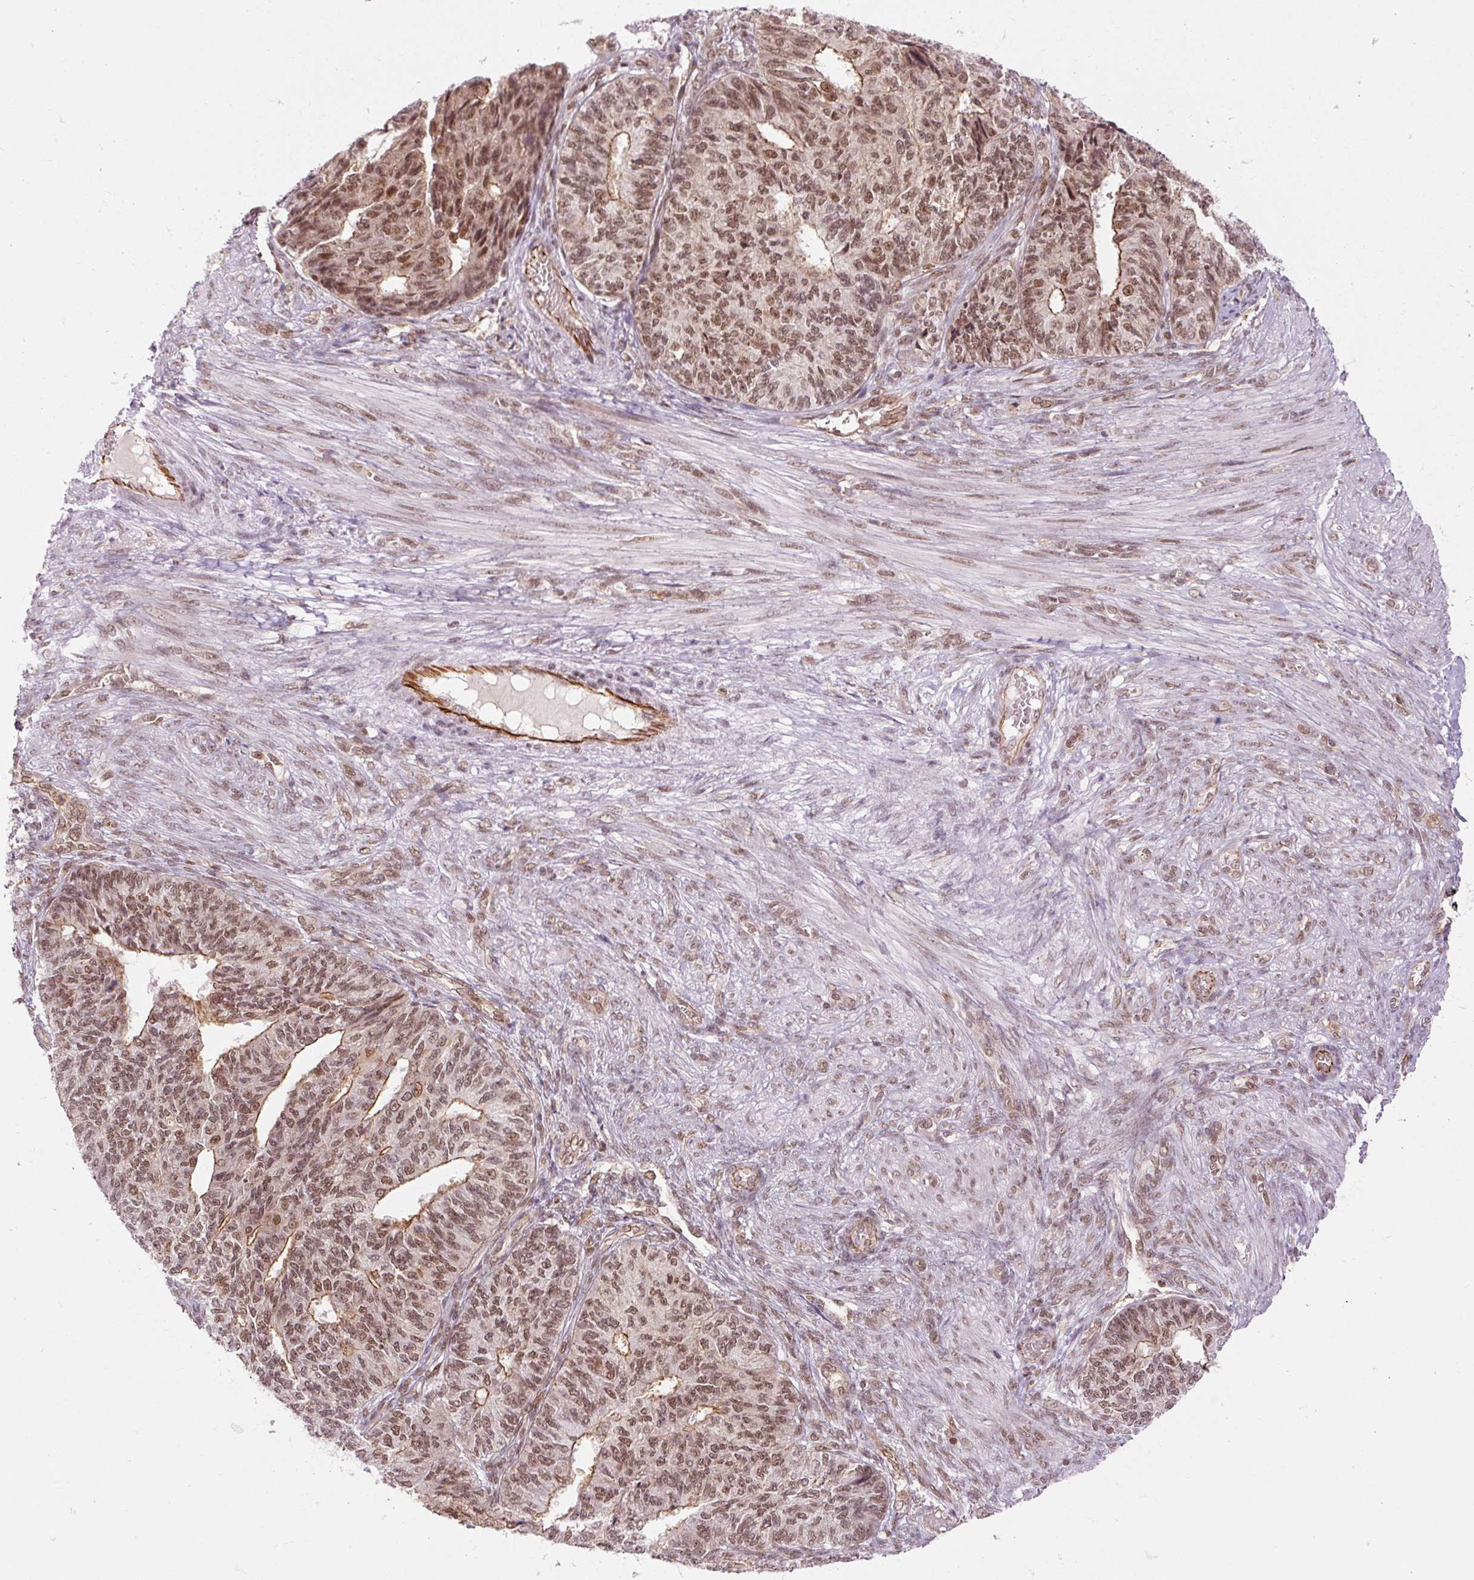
{"staining": {"intensity": "moderate", "quantity": ">75%", "location": "cytoplasmic/membranous,nuclear"}, "tissue": "endometrial cancer", "cell_type": "Tumor cells", "image_type": "cancer", "snomed": [{"axis": "morphology", "description": "Adenocarcinoma, NOS"}, {"axis": "topography", "description": "Endometrium"}], "caption": "This micrograph reveals adenocarcinoma (endometrial) stained with immunohistochemistry to label a protein in brown. The cytoplasmic/membranous and nuclear of tumor cells show moderate positivity for the protein. Nuclei are counter-stained blue.", "gene": "CSTF1", "patient": {"sex": "female", "age": 32}}